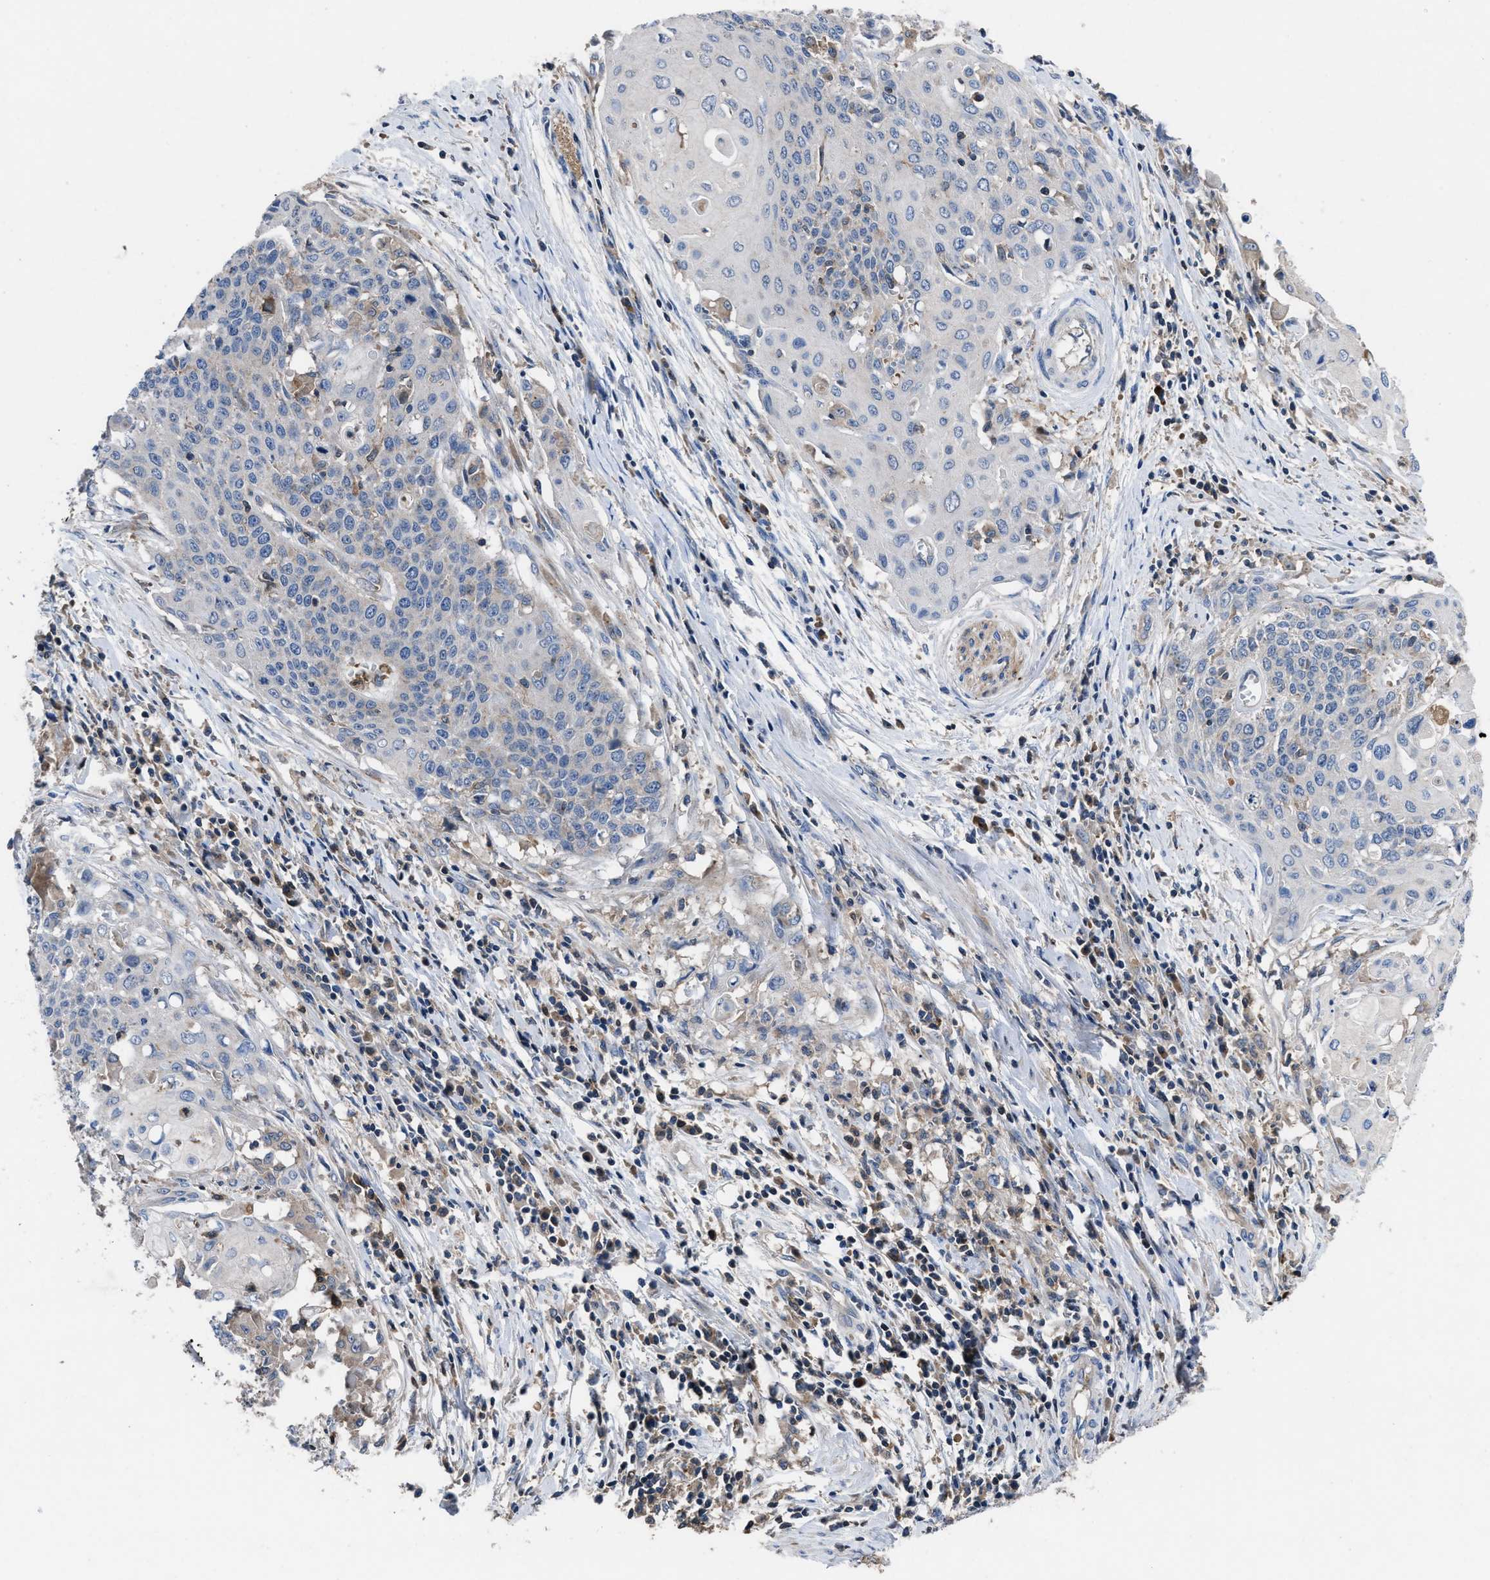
{"staining": {"intensity": "negative", "quantity": "none", "location": "none"}, "tissue": "cervical cancer", "cell_type": "Tumor cells", "image_type": "cancer", "snomed": [{"axis": "morphology", "description": "Squamous cell carcinoma, NOS"}, {"axis": "topography", "description": "Cervix"}], "caption": "DAB immunohistochemical staining of cervical squamous cell carcinoma displays no significant positivity in tumor cells. (Brightfield microscopy of DAB (3,3'-diaminobenzidine) IHC at high magnification).", "gene": "YBEY", "patient": {"sex": "female", "age": 39}}